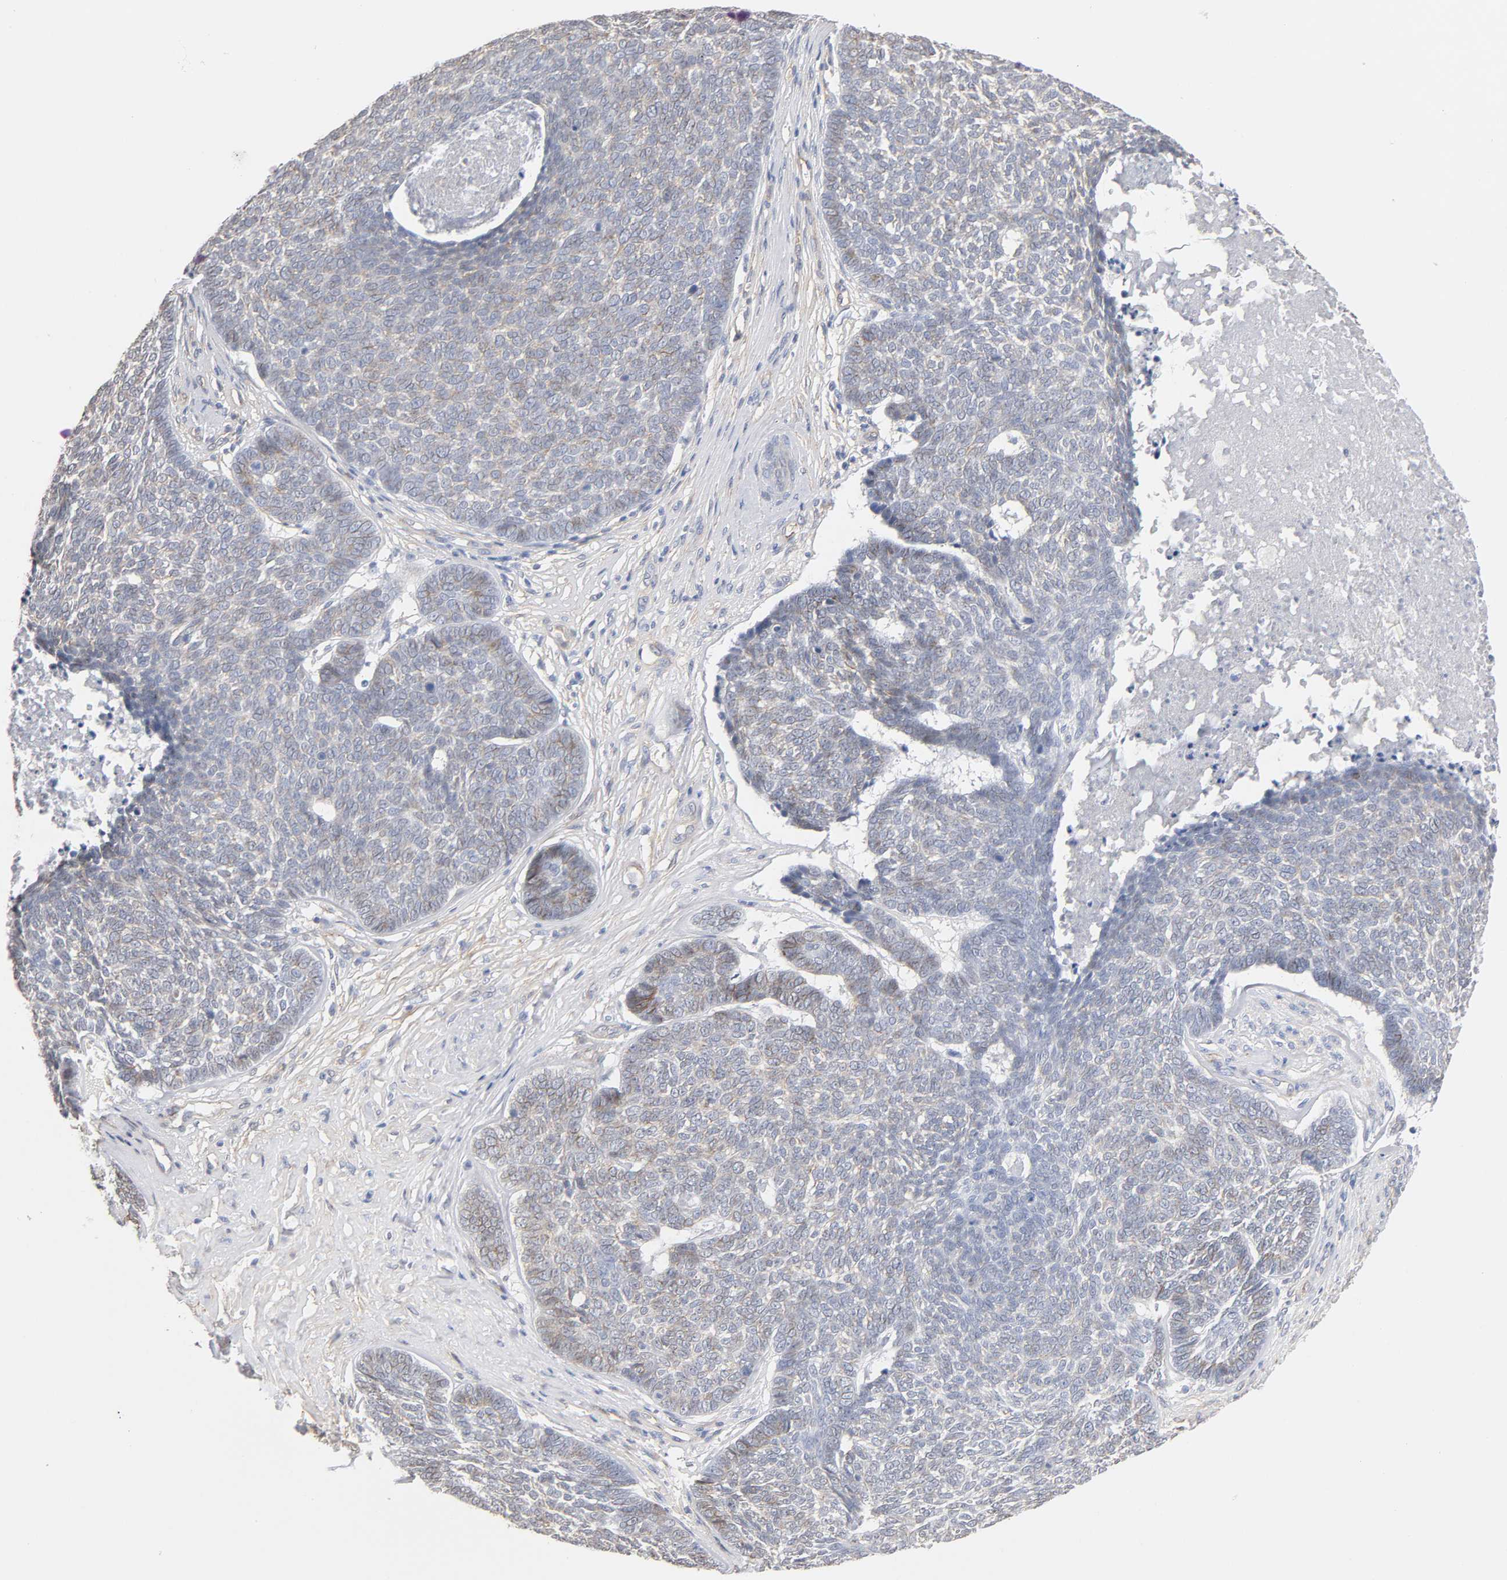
{"staining": {"intensity": "weak", "quantity": "25%-75%", "location": "cytoplasmic/membranous"}, "tissue": "skin cancer", "cell_type": "Tumor cells", "image_type": "cancer", "snomed": [{"axis": "morphology", "description": "Basal cell carcinoma"}, {"axis": "topography", "description": "Skin"}], "caption": "IHC (DAB) staining of basal cell carcinoma (skin) reveals weak cytoplasmic/membranous protein expression in about 25%-75% of tumor cells.", "gene": "SPTAN1", "patient": {"sex": "male", "age": 84}}